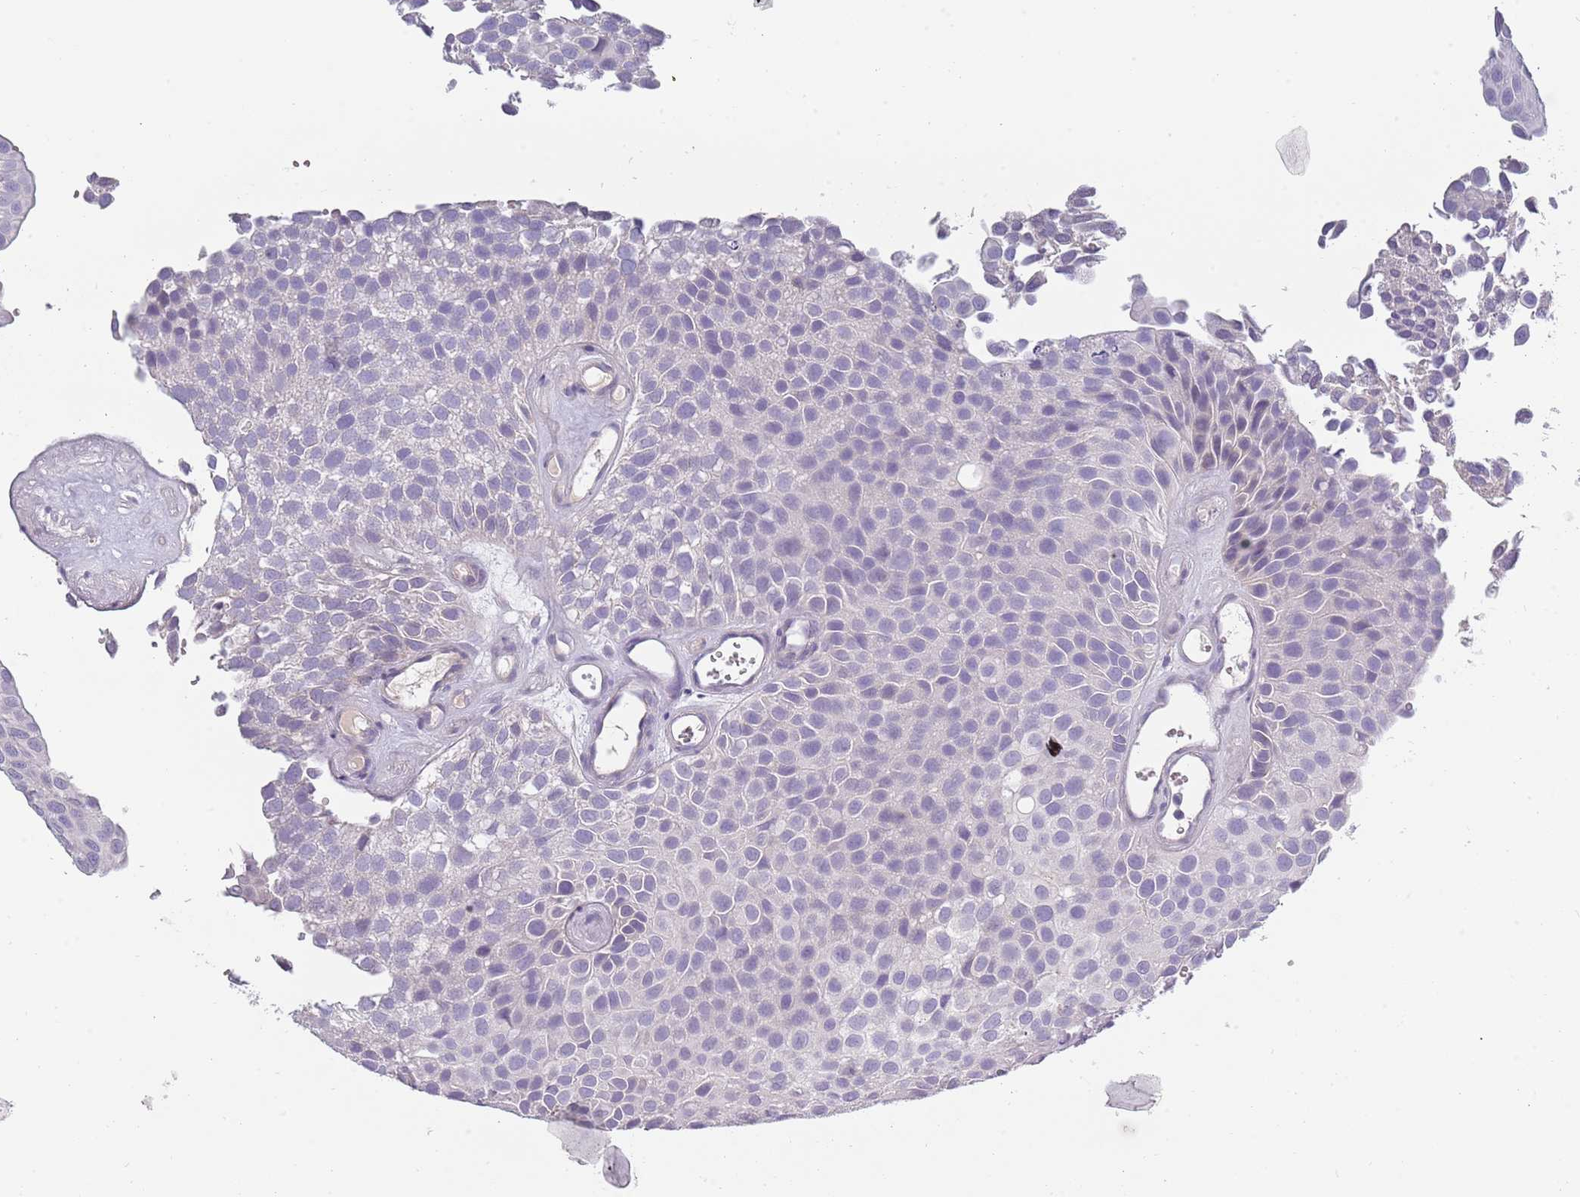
{"staining": {"intensity": "negative", "quantity": "none", "location": "none"}, "tissue": "urothelial cancer", "cell_type": "Tumor cells", "image_type": "cancer", "snomed": [{"axis": "morphology", "description": "Urothelial carcinoma, Low grade"}, {"axis": "topography", "description": "Urinary bladder"}], "caption": "Urothelial carcinoma (low-grade) was stained to show a protein in brown. There is no significant expression in tumor cells.", "gene": "TNFRSF6B", "patient": {"sex": "male", "age": 88}}